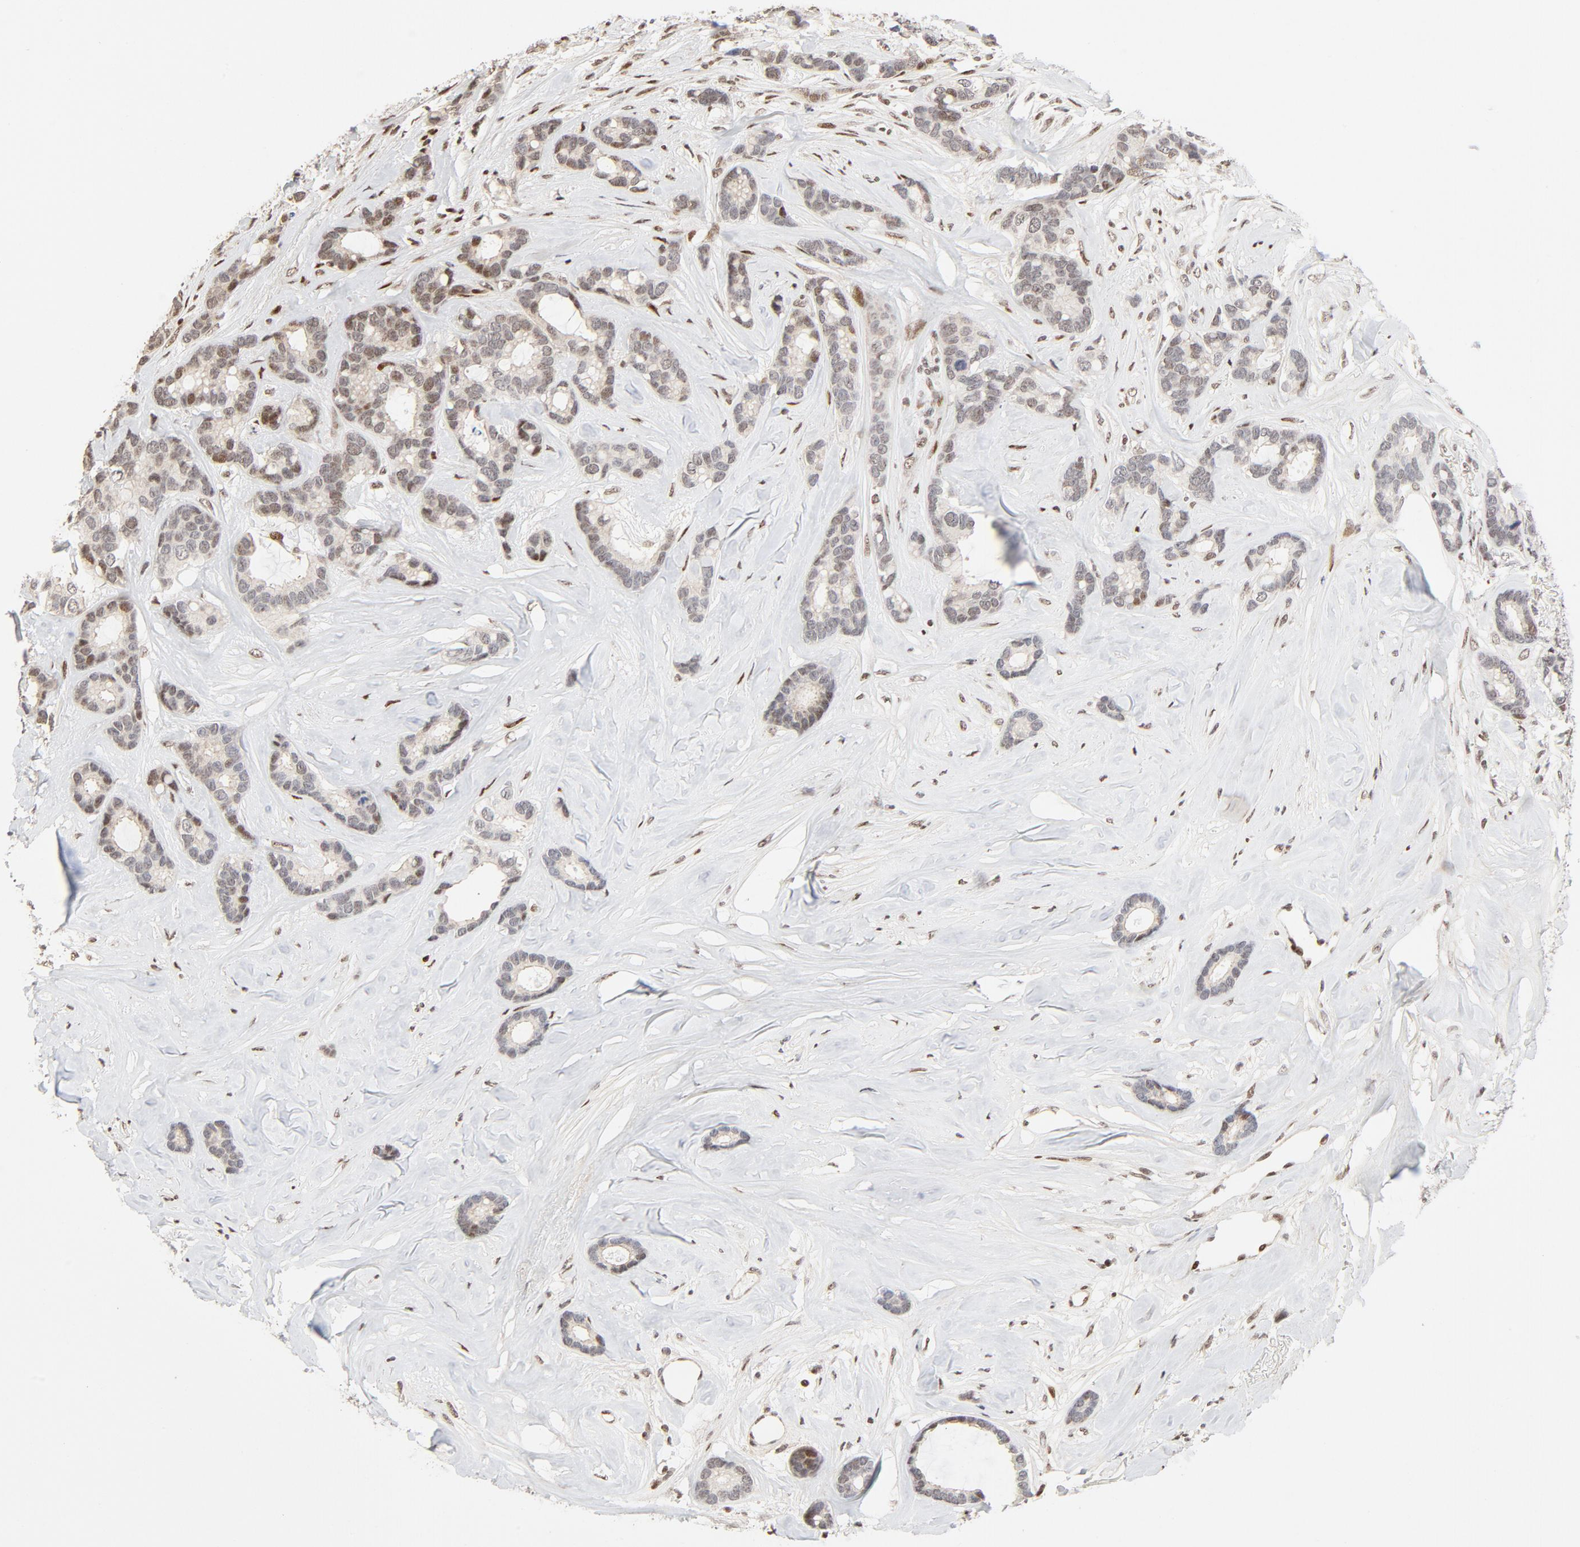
{"staining": {"intensity": "weak", "quantity": "25%-75%", "location": "nuclear"}, "tissue": "breast cancer", "cell_type": "Tumor cells", "image_type": "cancer", "snomed": [{"axis": "morphology", "description": "Duct carcinoma"}, {"axis": "topography", "description": "Breast"}], "caption": "A high-resolution image shows IHC staining of breast intraductal carcinoma, which displays weak nuclear expression in approximately 25%-75% of tumor cells.", "gene": "GTF2I", "patient": {"sex": "female", "age": 87}}